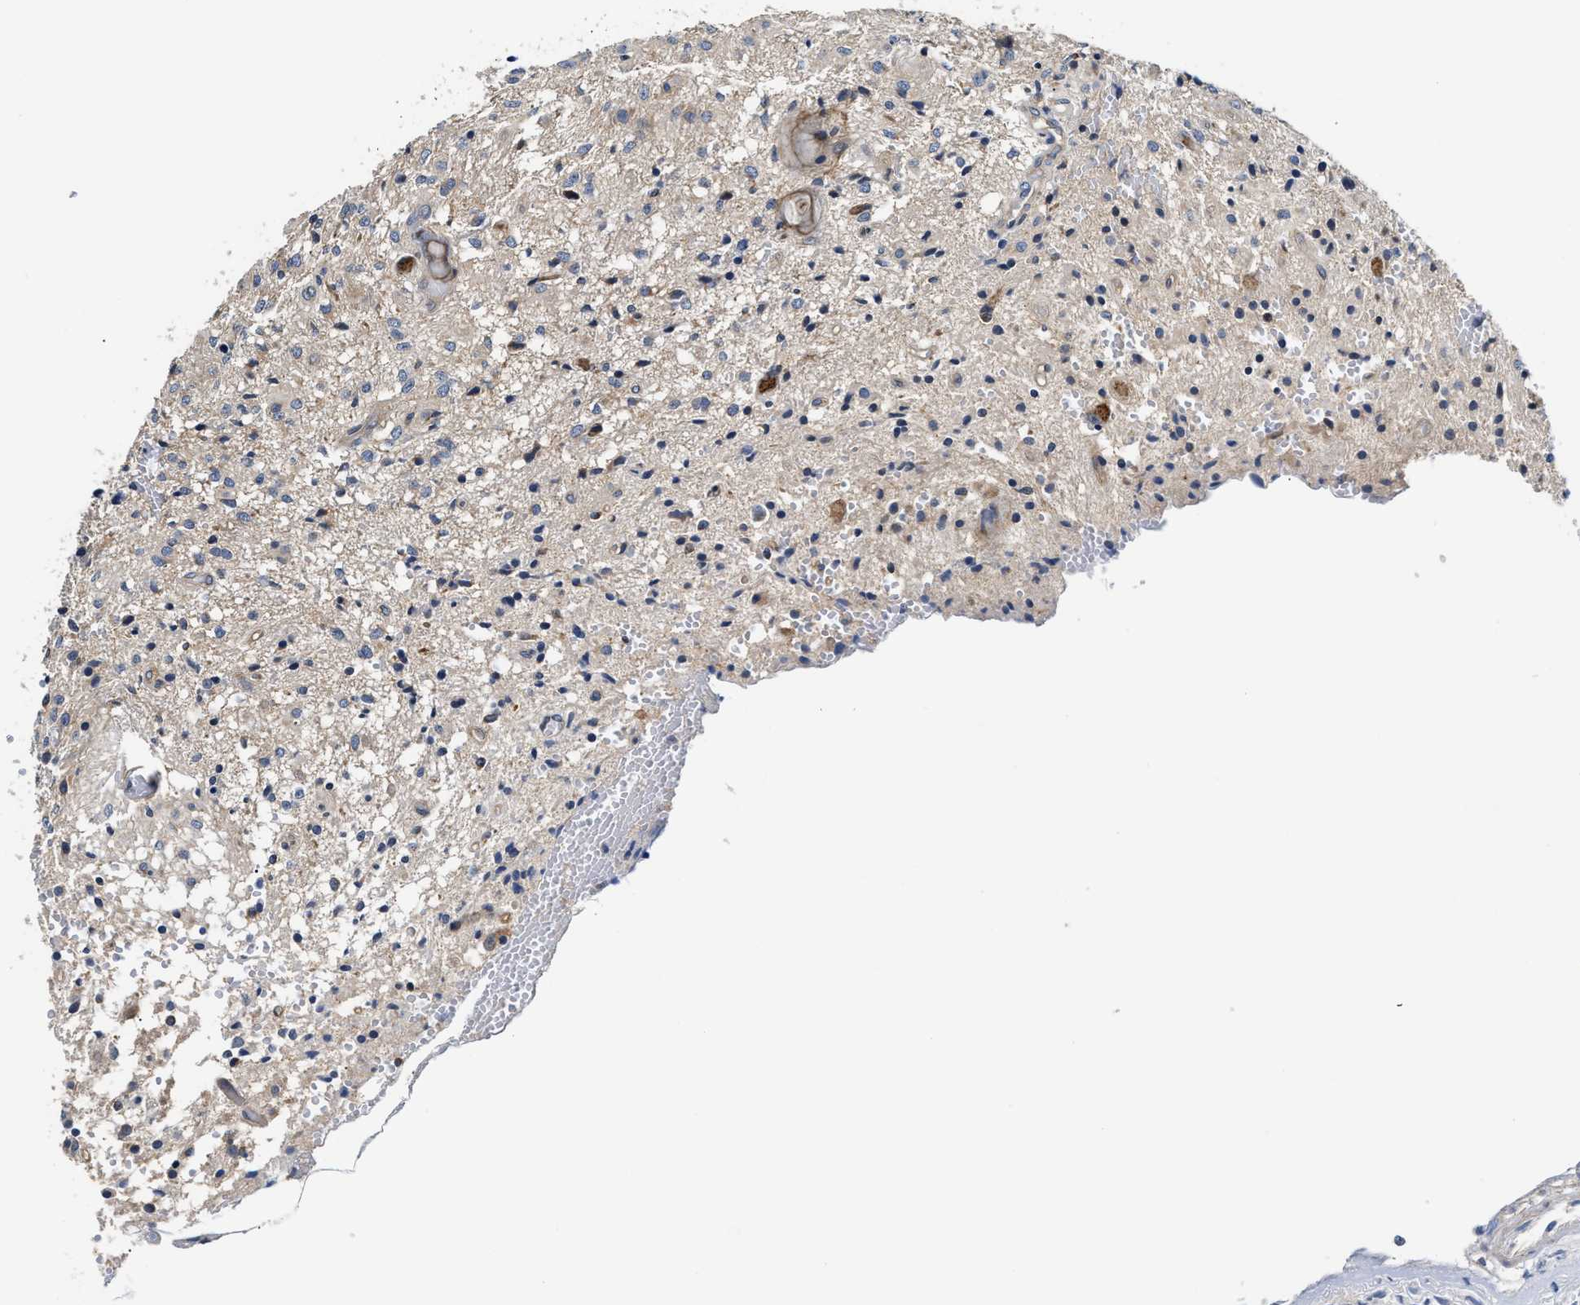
{"staining": {"intensity": "weak", "quantity": "<25%", "location": "cytoplasmic/membranous"}, "tissue": "glioma", "cell_type": "Tumor cells", "image_type": "cancer", "snomed": [{"axis": "morphology", "description": "Glioma, malignant, High grade"}, {"axis": "topography", "description": "Brain"}], "caption": "Photomicrograph shows no protein positivity in tumor cells of glioma tissue.", "gene": "FAM185A", "patient": {"sex": "female", "age": 59}}